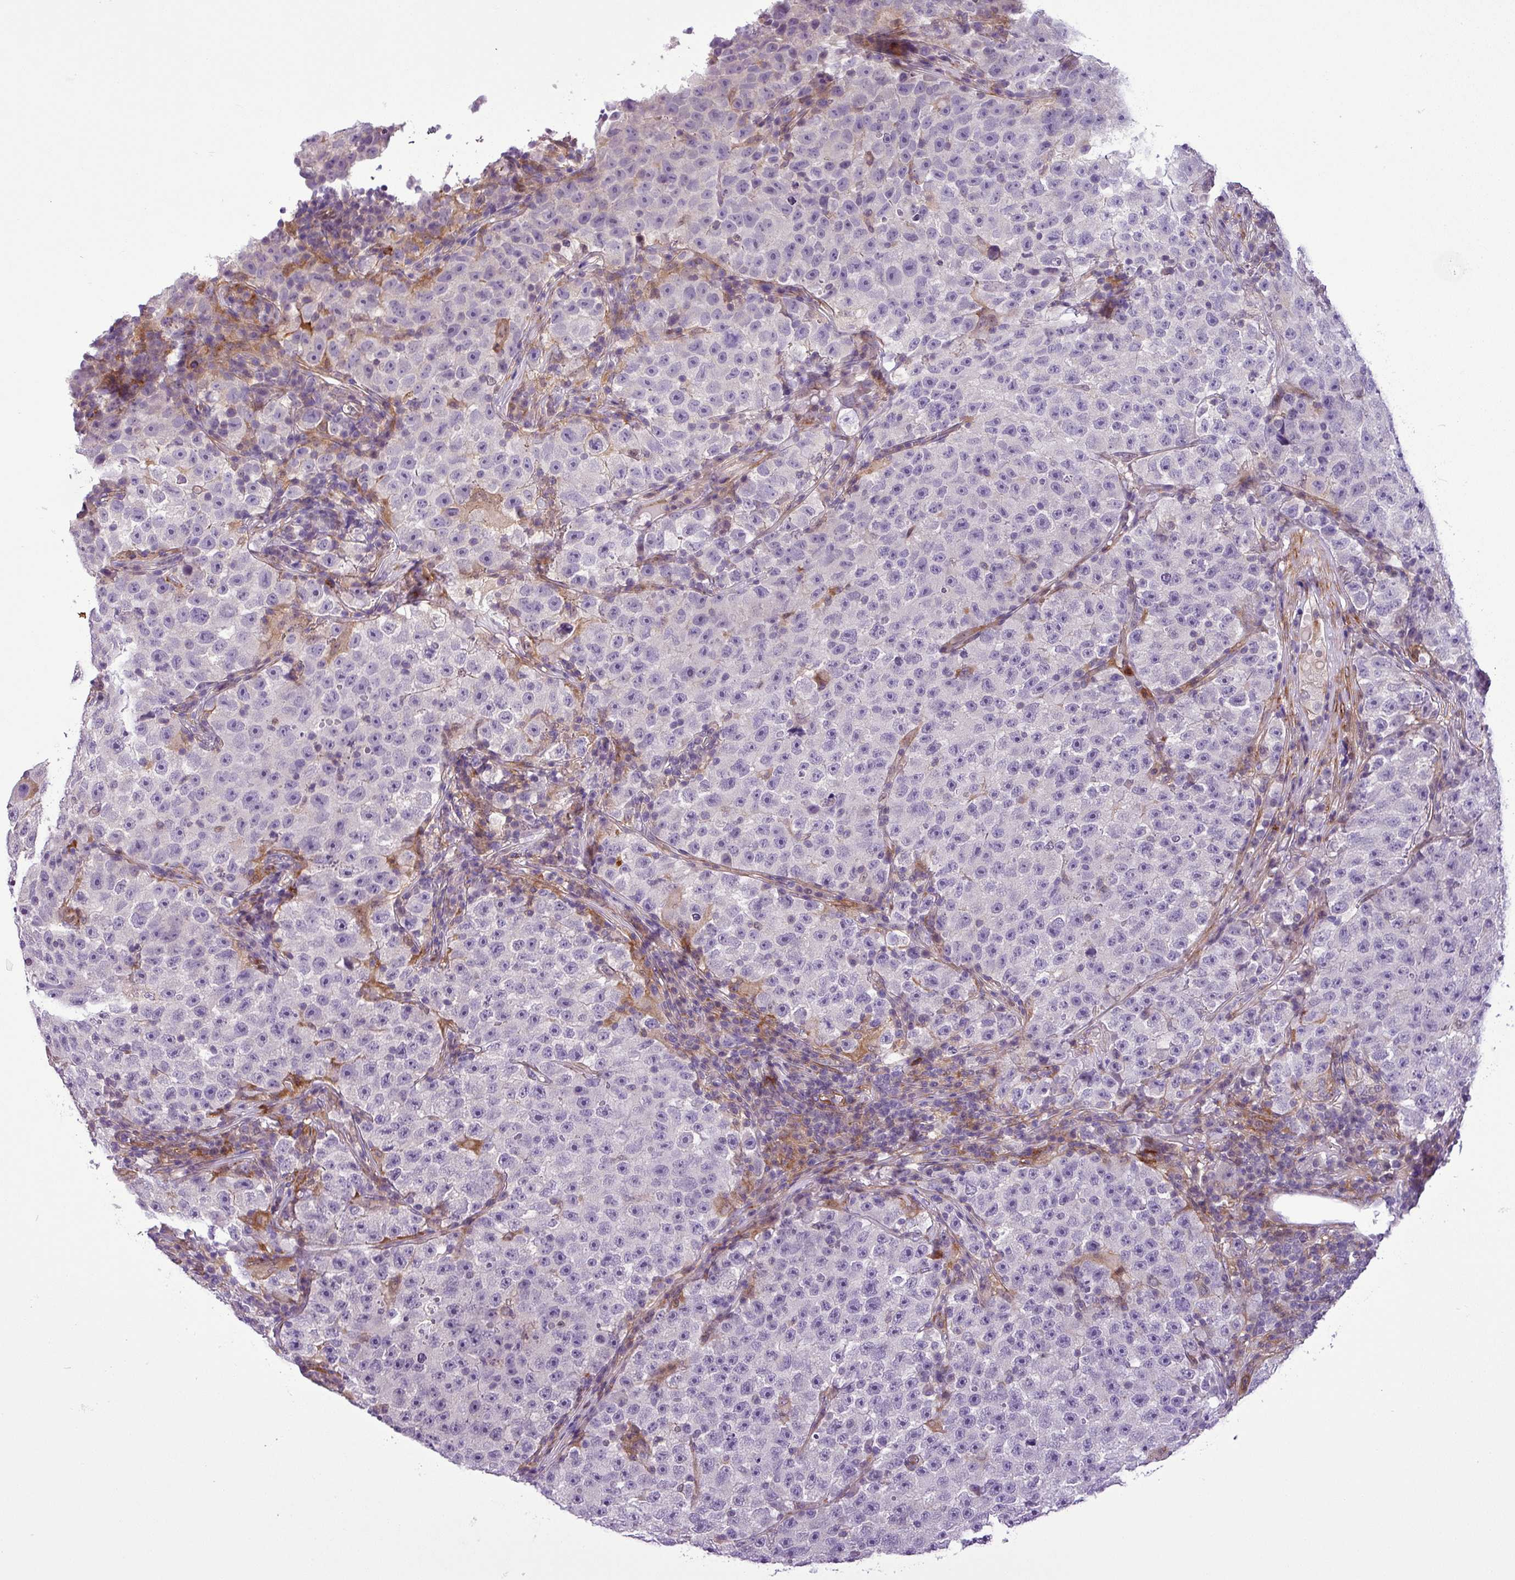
{"staining": {"intensity": "negative", "quantity": "none", "location": "none"}, "tissue": "testis cancer", "cell_type": "Tumor cells", "image_type": "cancer", "snomed": [{"axis": "morphology", "description": "Seminoma, NOS"}, {"axis": "topography", "description": "Testis"}], "caption": "This is a histopathology image of IHC staining of testis seminoma, which shows no positivity in tumor cells.", "gene": "NBEAL2", "patient": {"sex": "male", "age": 22}}